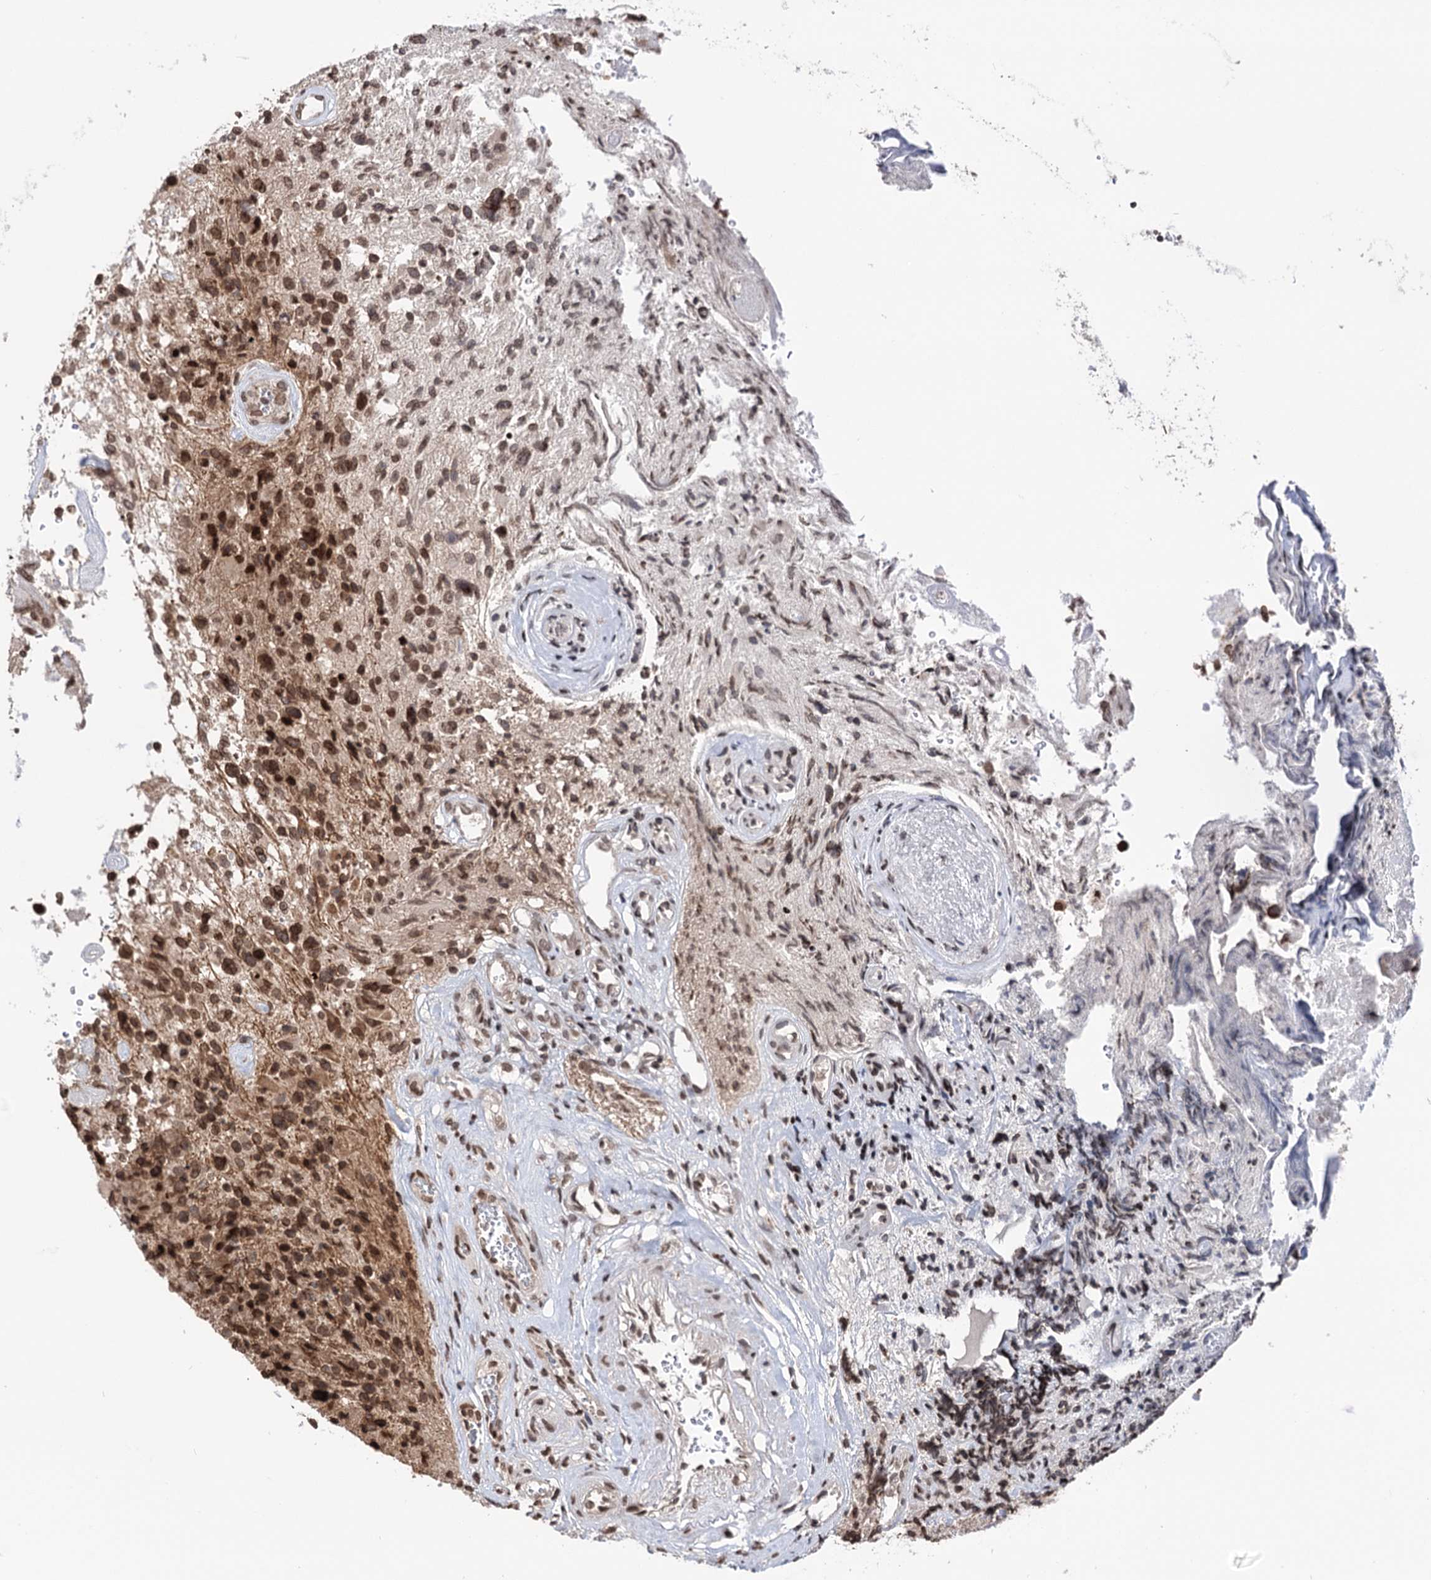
{"staining": {"intensity": "moderate", "quantity": ">75%", "location": "nuclear"}, "tissue": "glioma", "cell_type": "Tumor cells", "image_type": "cancer", "snomed": [{"axis": "morphology", "description": "Glioma, malignant, High grade"}, {"axis": "topography", "description": "Brain"}], "caption": "Human high-grade glioma (malignant) stained for a protein (brown) shows moderate nuclear positive expression in about >75% of tumor cells.", "gene": "CCDC77", "patient": {"sex": "male", "age": 69}}